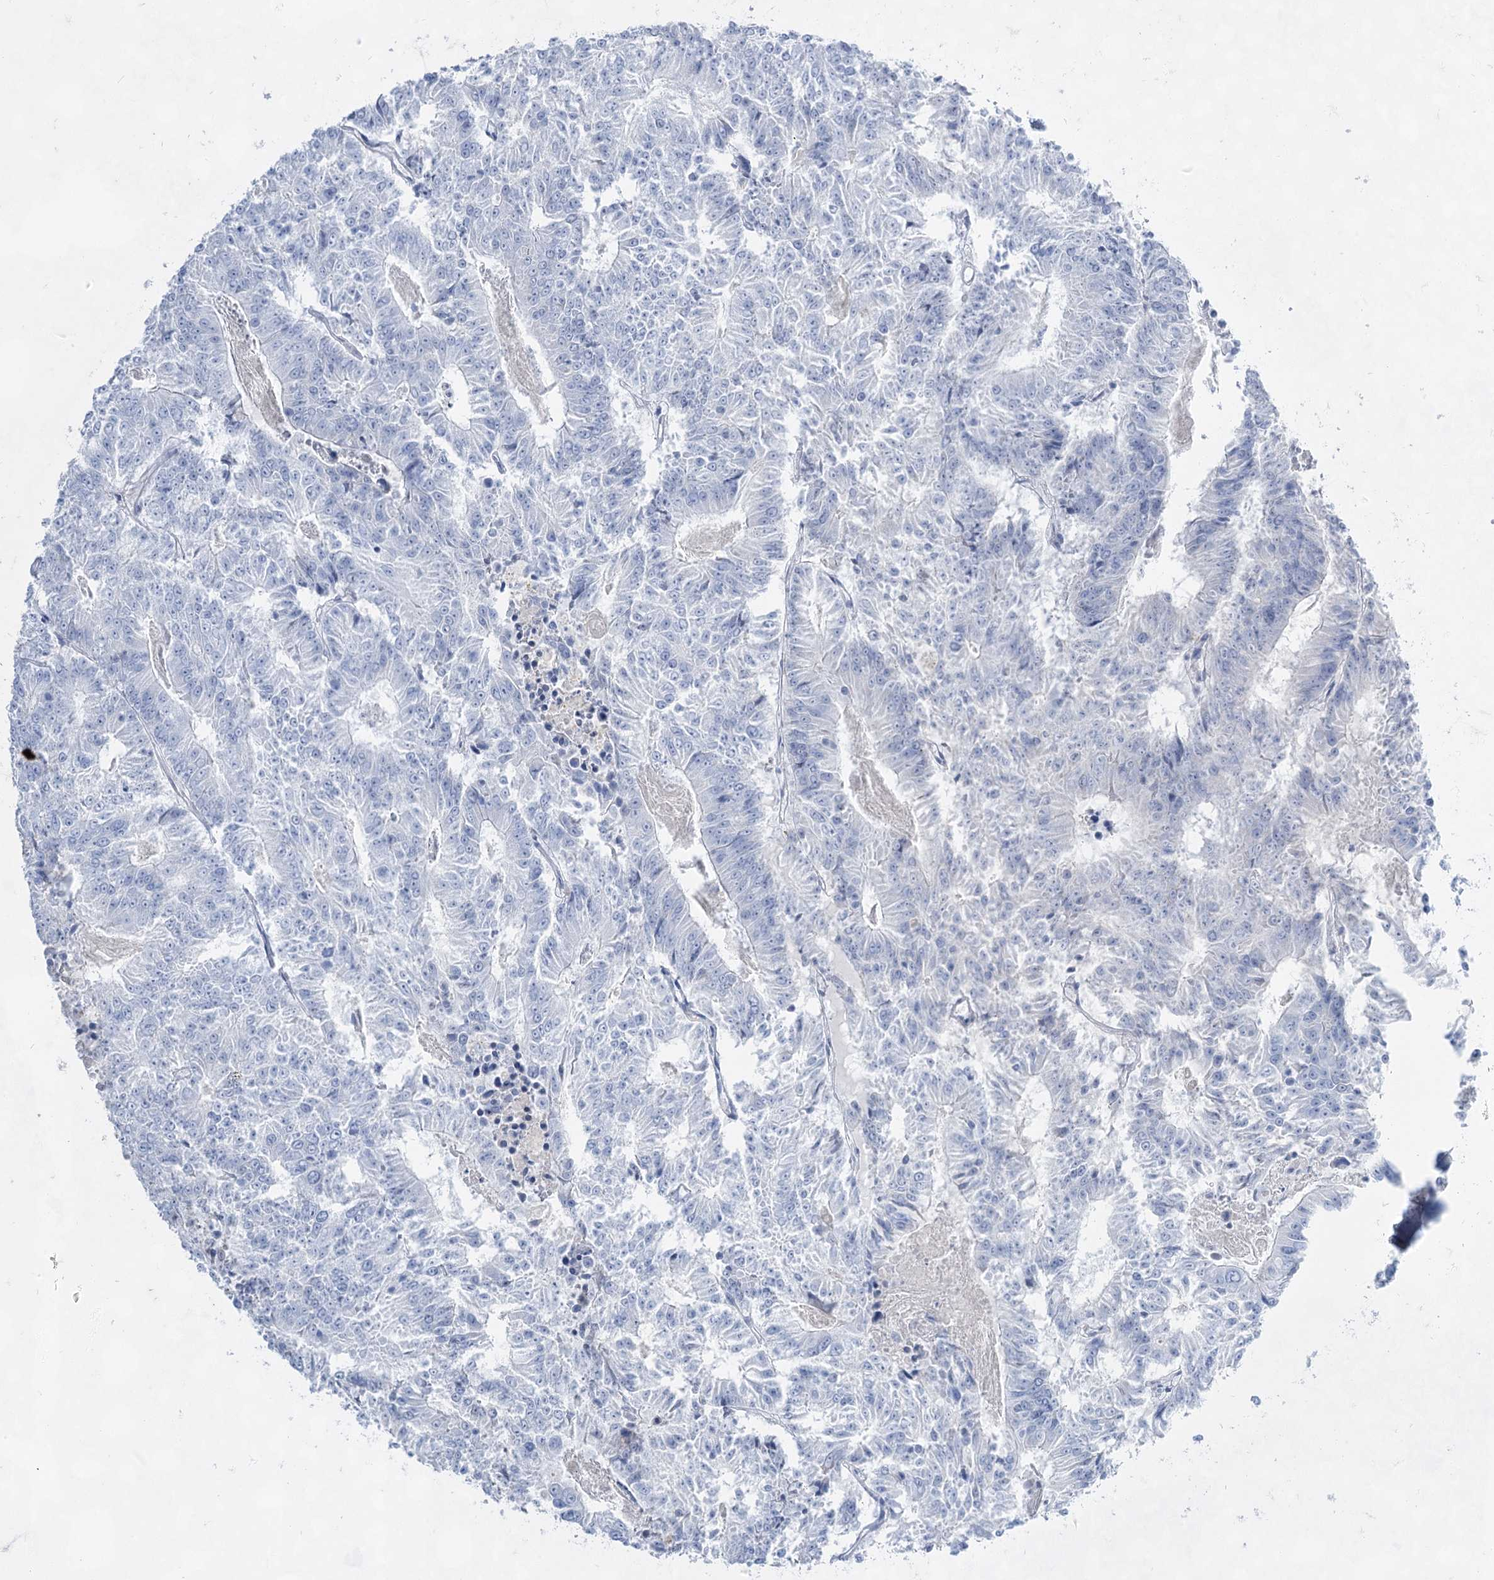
{"staining": {"intensity": "negative", "quantity": "none", "location": "none"}, "tissue": "colorectal cancer", "cell_type": "Tumor cells", "image_type": "cancer", "snomed": [{"axis": "morphology", "description": "Adenocarcinoma, NOS"}, {"axis": "topography", "description": "Colon"}], "caption": "An immunohistochemistry (IHC) image of colorectal adenocarcinoma is shown. There is no staining in tumor cells of colorectal adenocarcinoma. The staining was performed using DAB (3,3'-diaminobenzidine) to visualize the protein expression in brown, while the nuclei were stained in blue with hematoxylin (Magnification: 20x).", "gene": "ACRV1", "patient": {"sex": "male", "age": 83}}